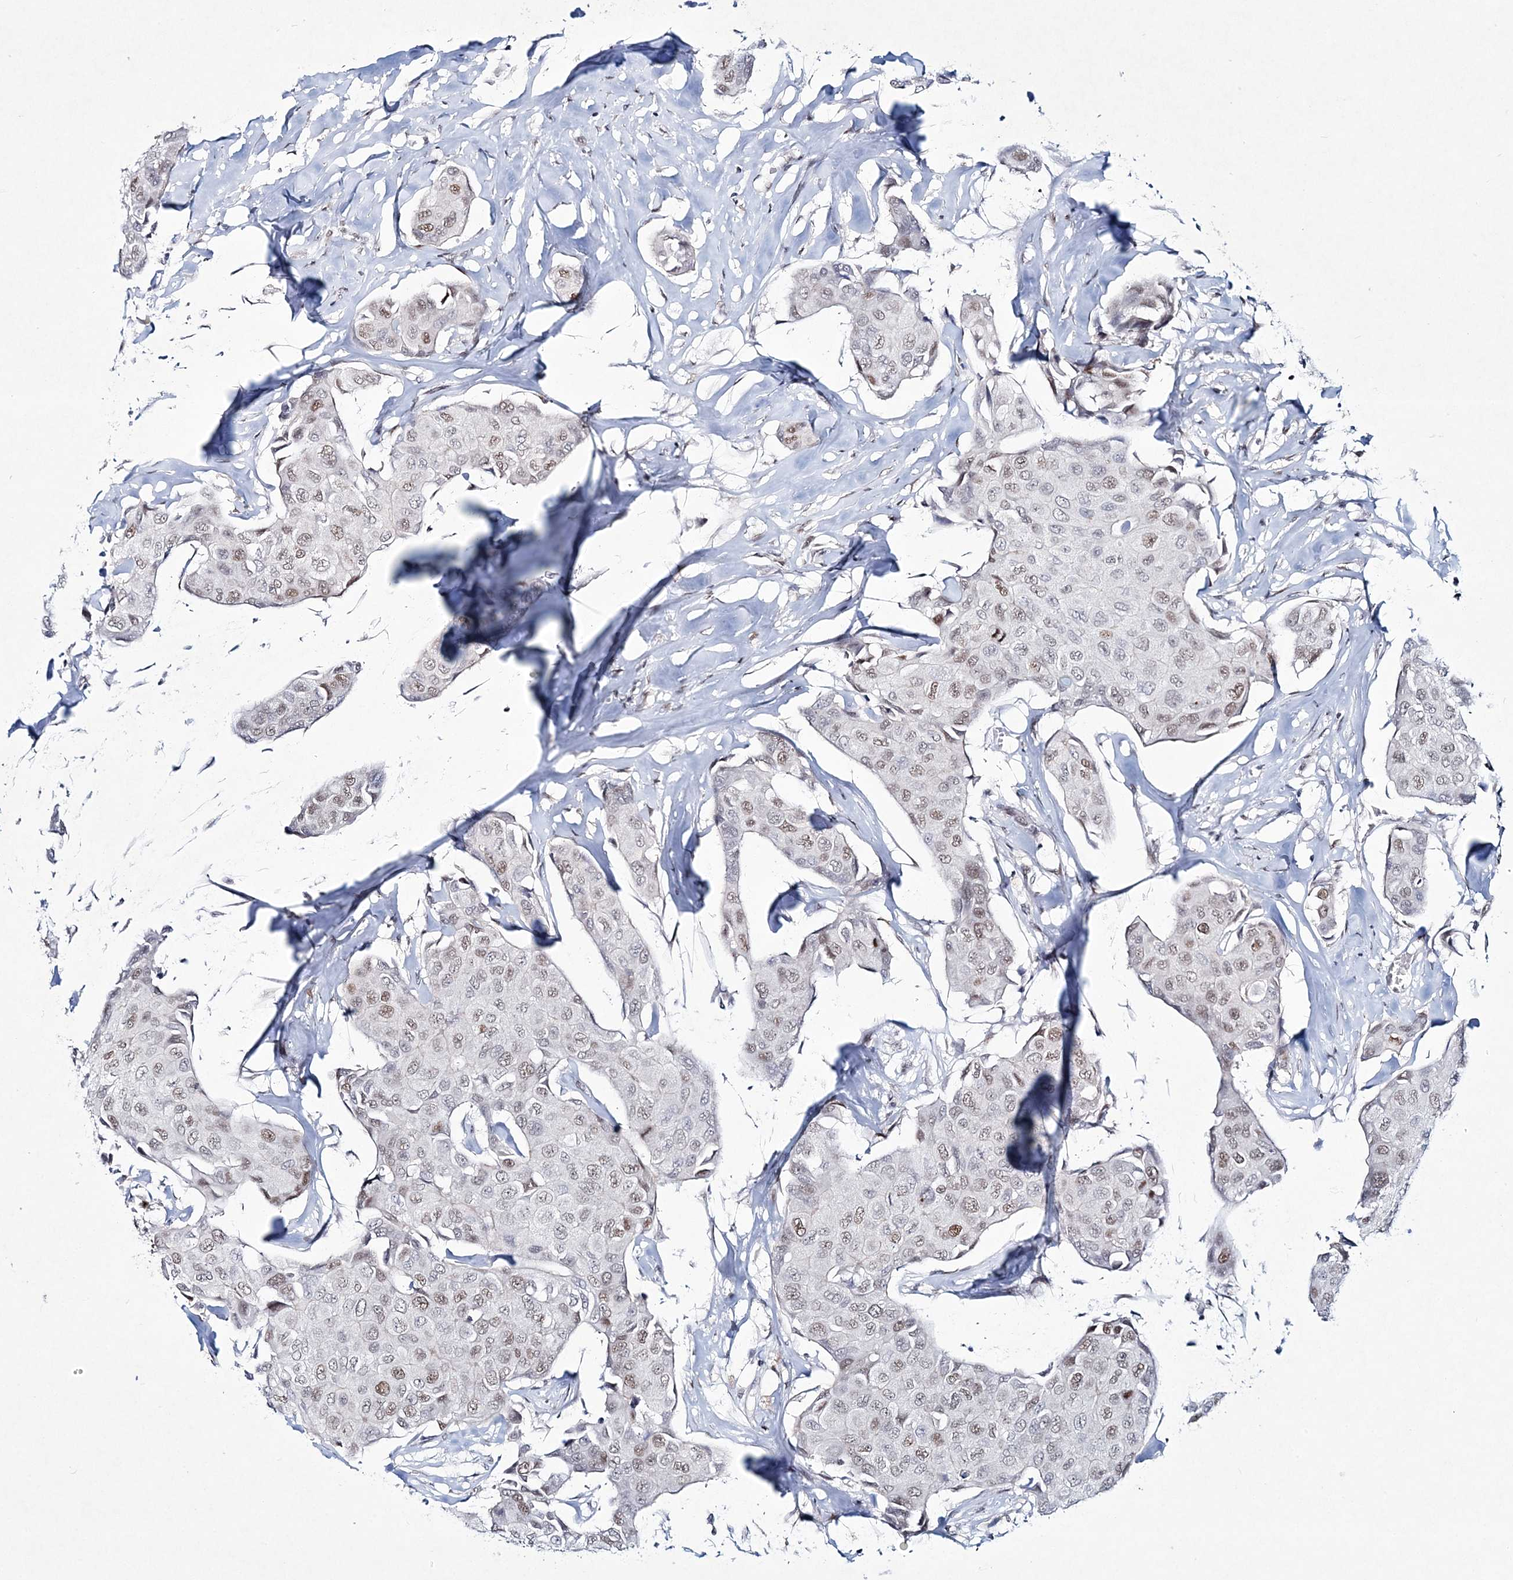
{"staining": {"intensity": "weak", "quantity": ">75%", "location": "nuclear"}, "tissue": "breast cancer", "cell_type": "Tumor cells", "image_type": "cancer", "snomed": [{"axis": "morphology", "description": "Duct carcinoma"}, {"axis": "topography", "description": "Breast"}], "caption": "Tumor cells exhibit low levels of weak nuclear expression in about >75% of cells in breast infiltrating ductal carcinoma.", "gene": "LRRFIP2", "patient": {"sex": "female", "age": 80}}